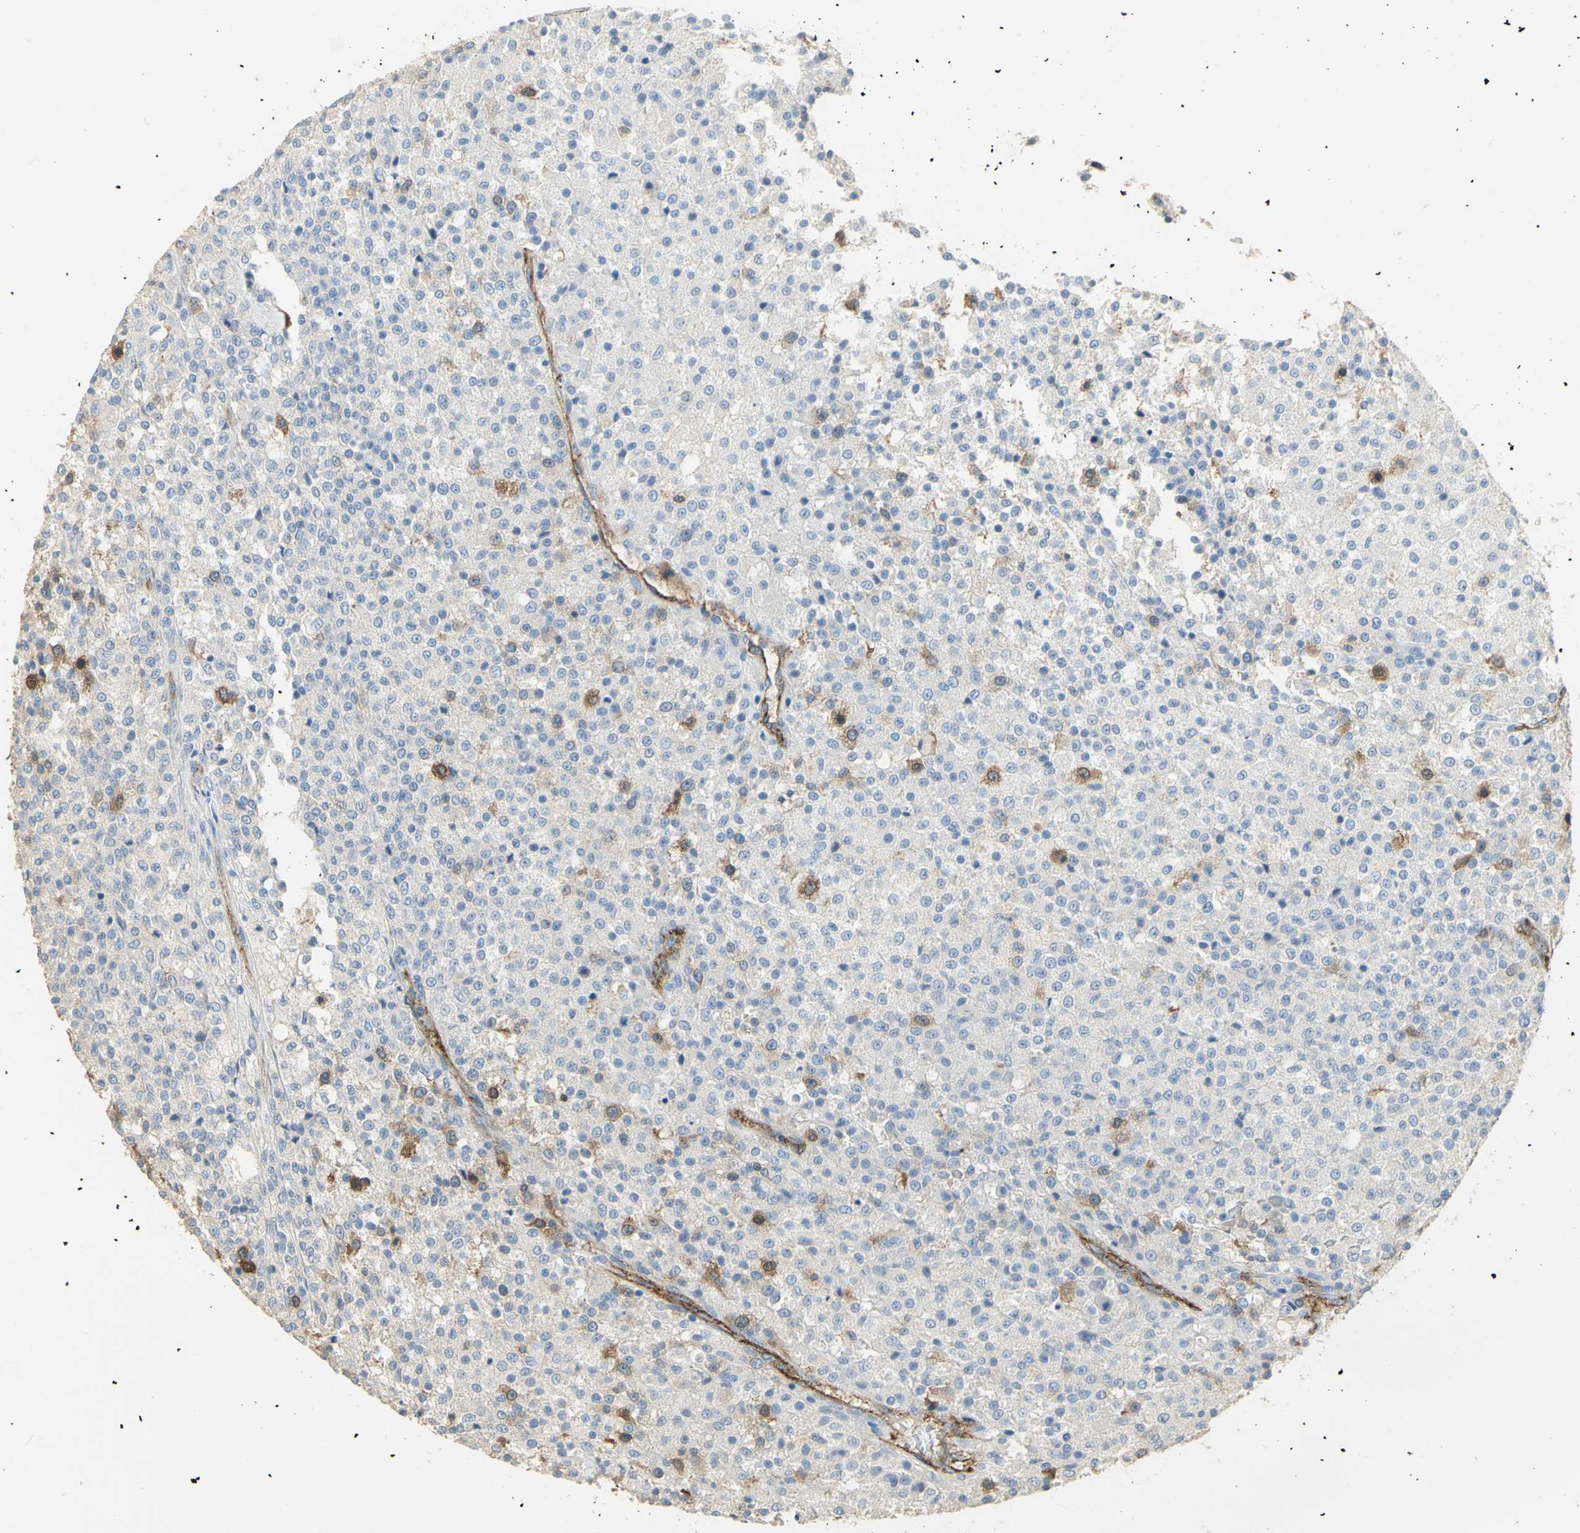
{"staining": {"intensity": "moderate", "quantity": "<25%", "location": "cytoplasmic/membranous"}, "tissue": "testis cancer", "cell_type": "Tumor cells", "image_type": "cancer", "snomed": [{"axis": "morphology", "description": "Seminoma, NOS"}, {"axis": "topography", "description": "Testis"}], "caption": "Protein staining demonstrates moderate cytoplasmic/membranous expression in about <25% of tumor cells in seminoma (testis).", "gene": "DLGAP5", "patient": {"sex": "male", "age": 59}}